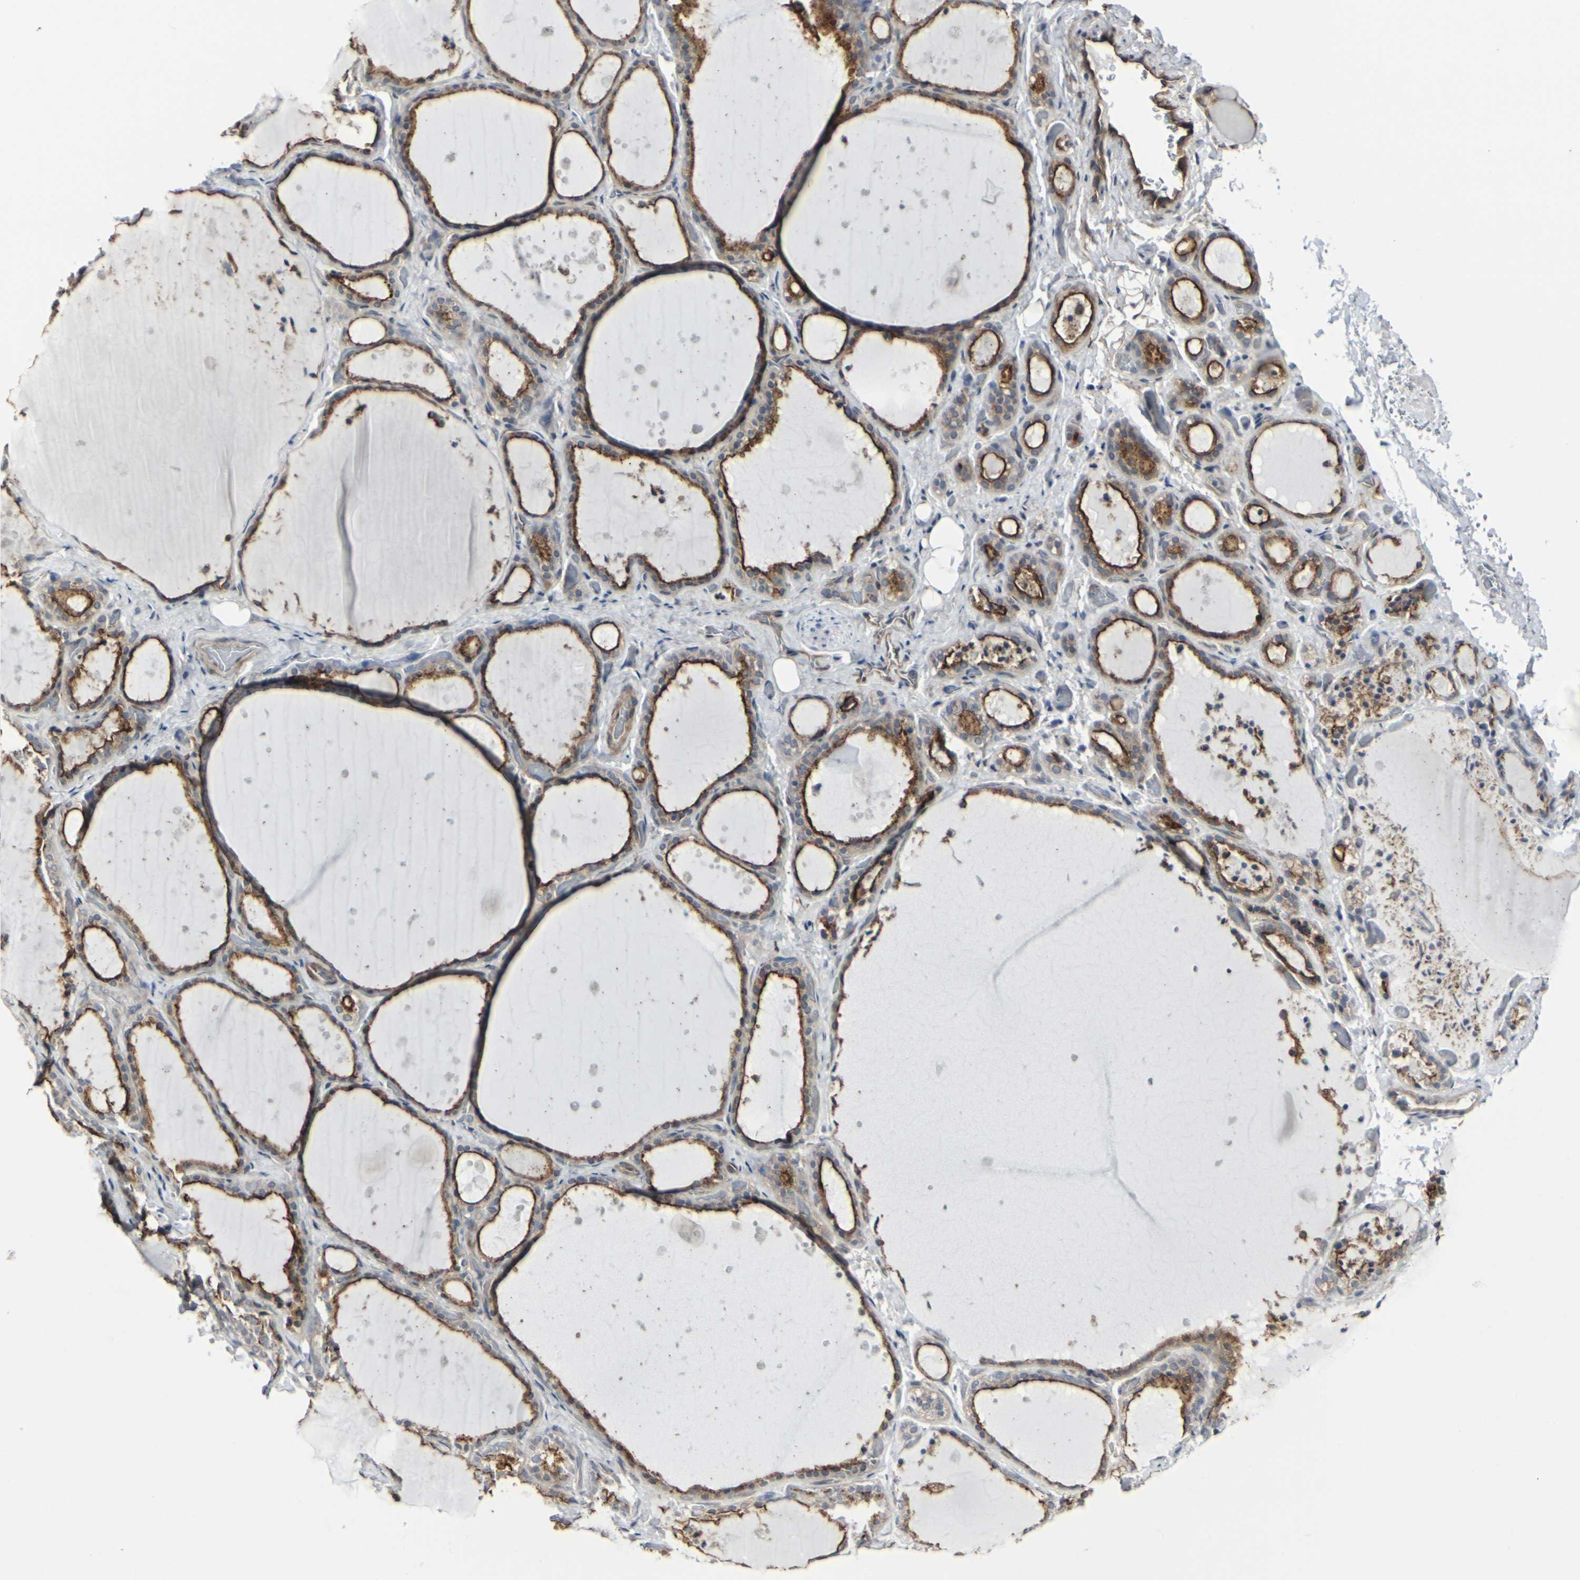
{"staining": {"intensity": "moderate", "quantity": ">75%", "location": "cytoplasmic/membranous"}, "tissue": "thyroid gland", "cell_type": "Glandular cells", "image_type": "normal", "snomed": [{"axis": "morphology", "description": "Normal tissue, NOS"}, {"axis": "topography", "description": "Thyroid gland"}], "caption": "Immunohistochemical staining of unremarkable human thyroid gland exhibits moderate cytoplasmic/membranous protein positivity in about >75% of glandular cells.", "gene": "MYOF", "patient": {"sex": "female", "age": 44}}